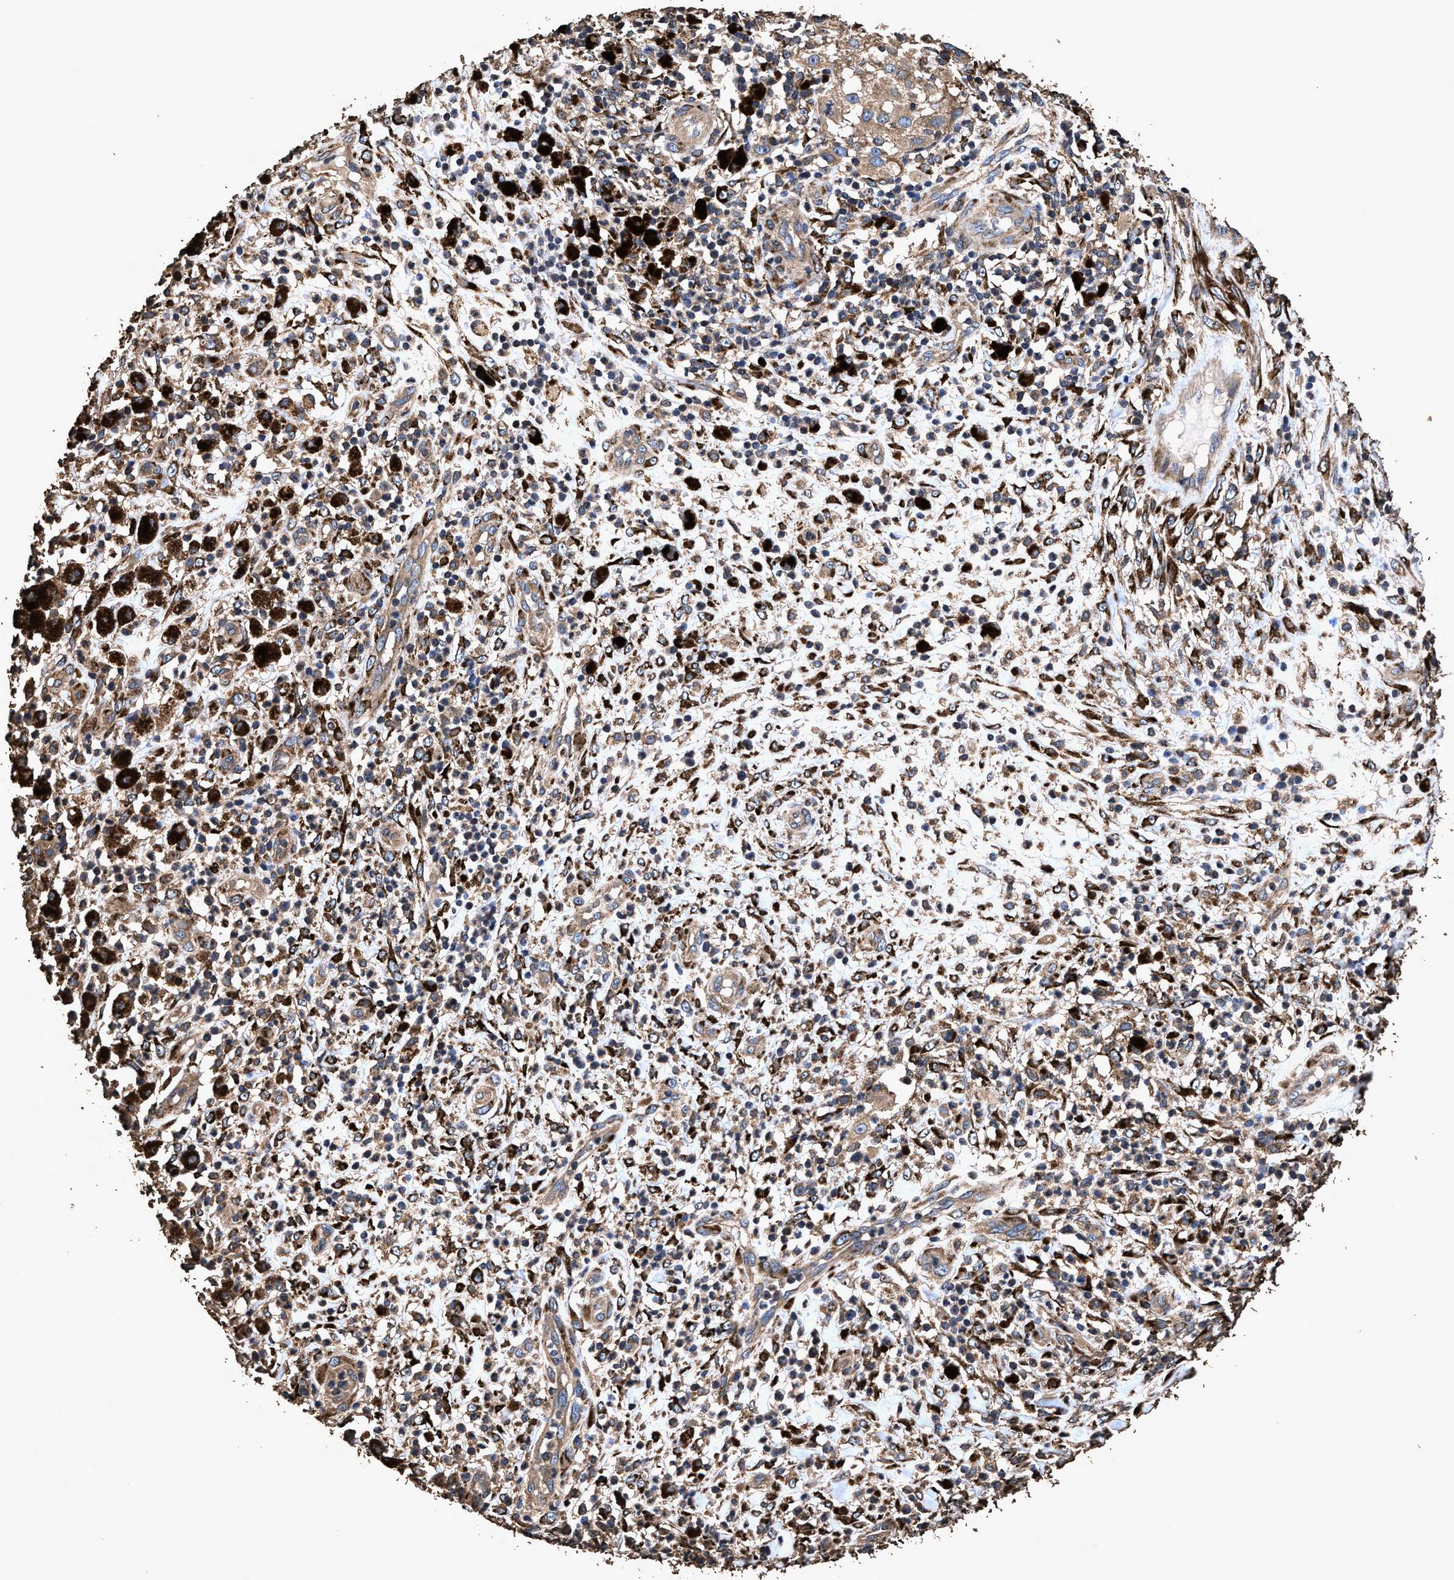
{"staining": {"intensity": "moderate", "quantity": ">75%", "location": "cytoplasmic/membranous"}, "tissue": "melanoma", "cell_type": "Tumor cells", "image_type": "cancer", "snomed": [{"axis": "morphology", "description": "Necrosis, NOS"}, {"axis": "morphology", "description": "Malignant melanoma, NOS"}, {"axis": "topography", "description": "Skin"}], "caption": "Immunohistochemistry (IHC) of malignant melanoma exhibits medium levels of moderate cytoplasmic/membranous expression in about >75% of tumor cells. Using DAB (3,3'-diaminobenzidine) (brown) and hematoxylin (blue) stains, captured at high magnification using brightfield microscopy.", "gene": "ZMYND19", "patient": {"sex": "female", "age": 87}}